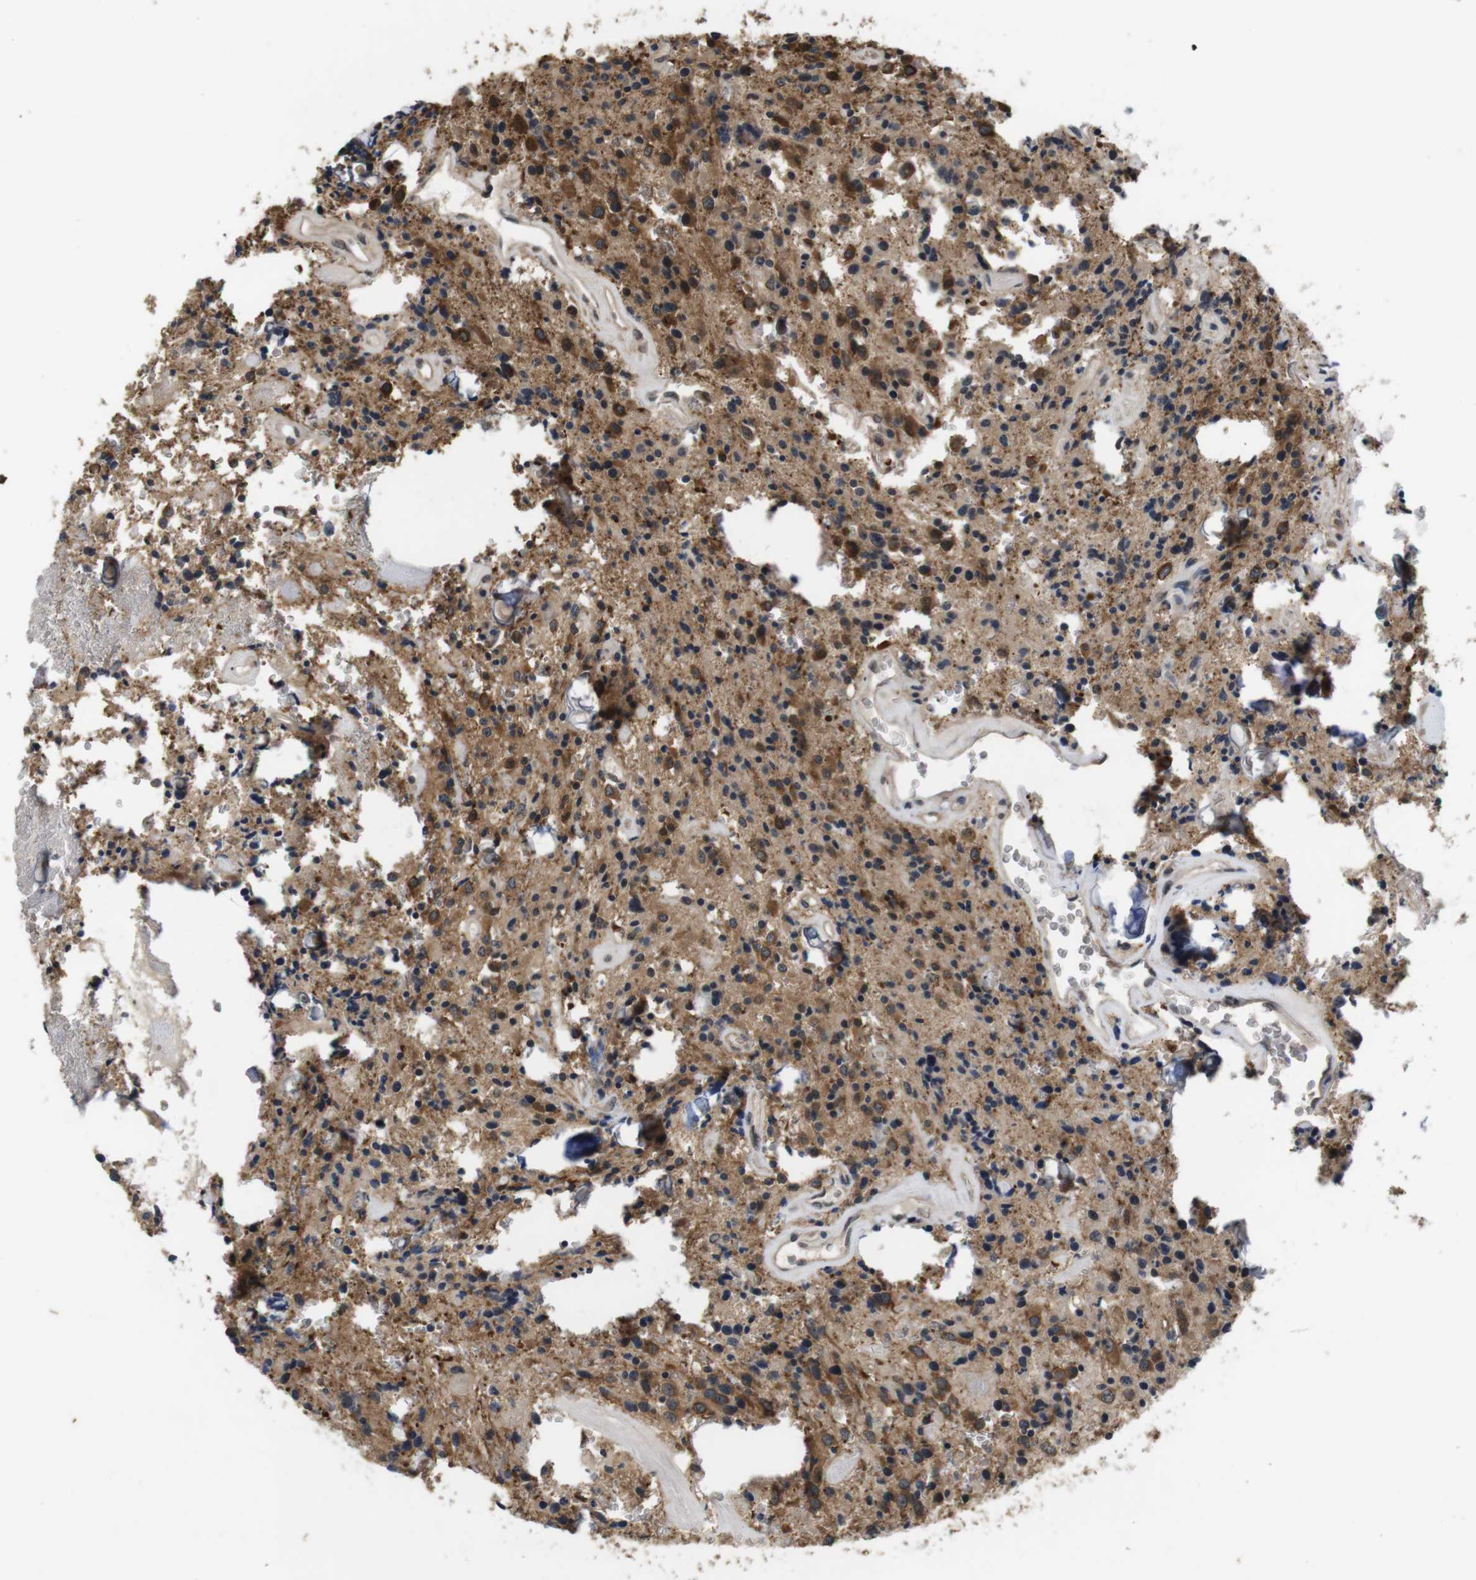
{"staining": {"intensity": "moderate", "quantity": ">75%", "location": "cytoplasmic/membranous"}, "tissue": "glioma", "cell_type": "Tumor cells", "image_type": "cancer", "snomed": [{"axis": "morphology", "description": "Glioma, malignant, Low grade"}, {"axis": "topography", "description": "Brain"}], "caption": "Malignant low-grade glioma stained with immunohistochemistry (IHC) demonstrates moderate cytoplasmic/membranous positivity in approximately >75% of tumor cells.", "gene": "FADD", "patient": {"sex": "male", "age": 58}}